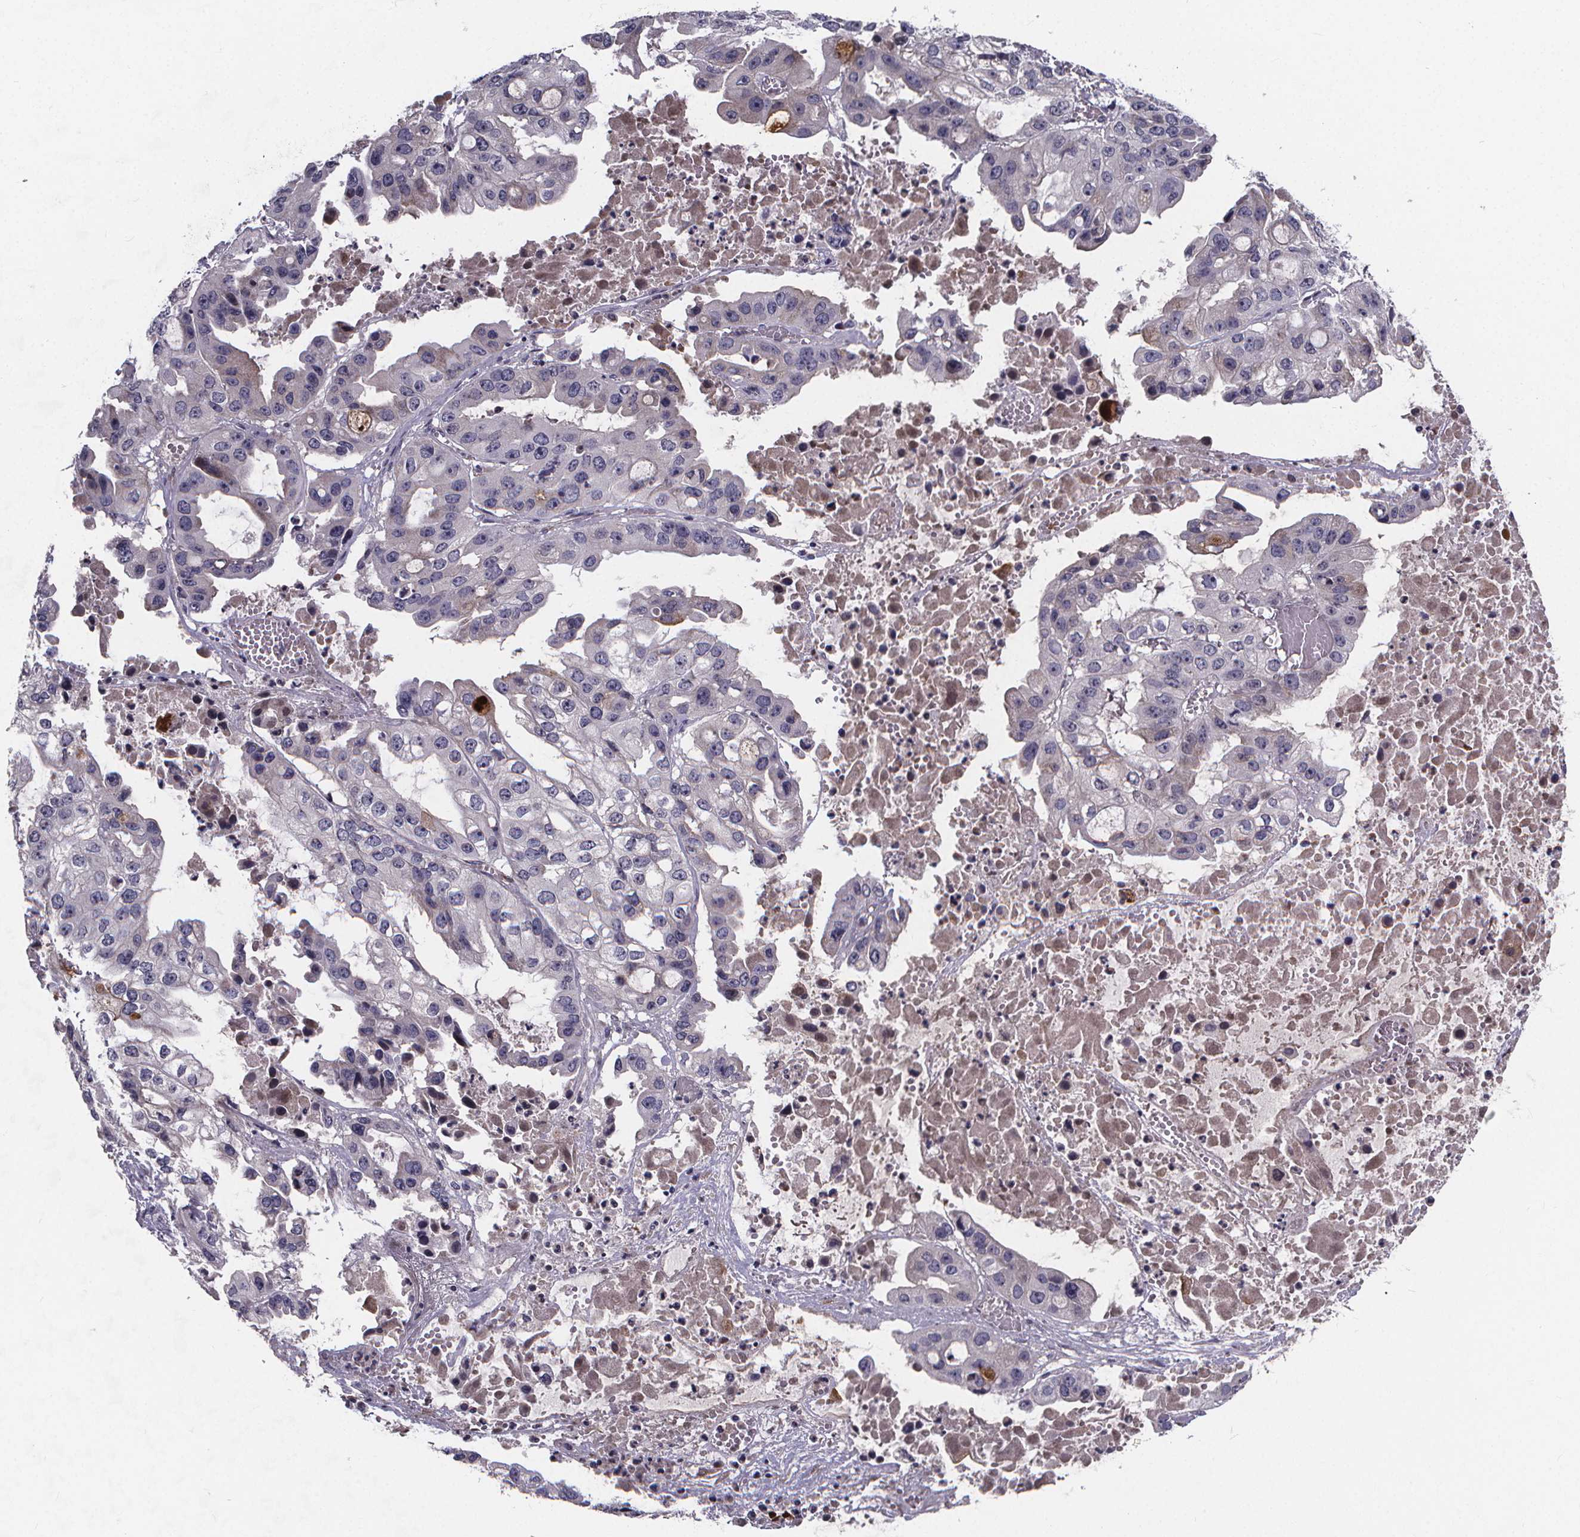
{"staining": {"intensity": "moderate", "quantity": "<25%", "location": "cytoplasmic/membranous"}, "tissue": "ovarian cancer", "cell_type": "Tumor cells", "image_type": "cancer", "snomed": [{"axis": "morphology", "description": "Cystadenocarcinoma, serous, NOS"}, {"axis": "topography", "description": "Ovary"}], "caption": "Immunohistochemistry photomicrograph of neoplastic tissue: ovarian serous cystadenocarcinoma stained using IHC shows low levels of moderate protein expression localized specifically in the cytoplasmic/membranous of tumor cells, appearing as a cytoplasmic/membranous brown color.", "gene": "AGT", "patient": {"sex": "female", "age": 56}}